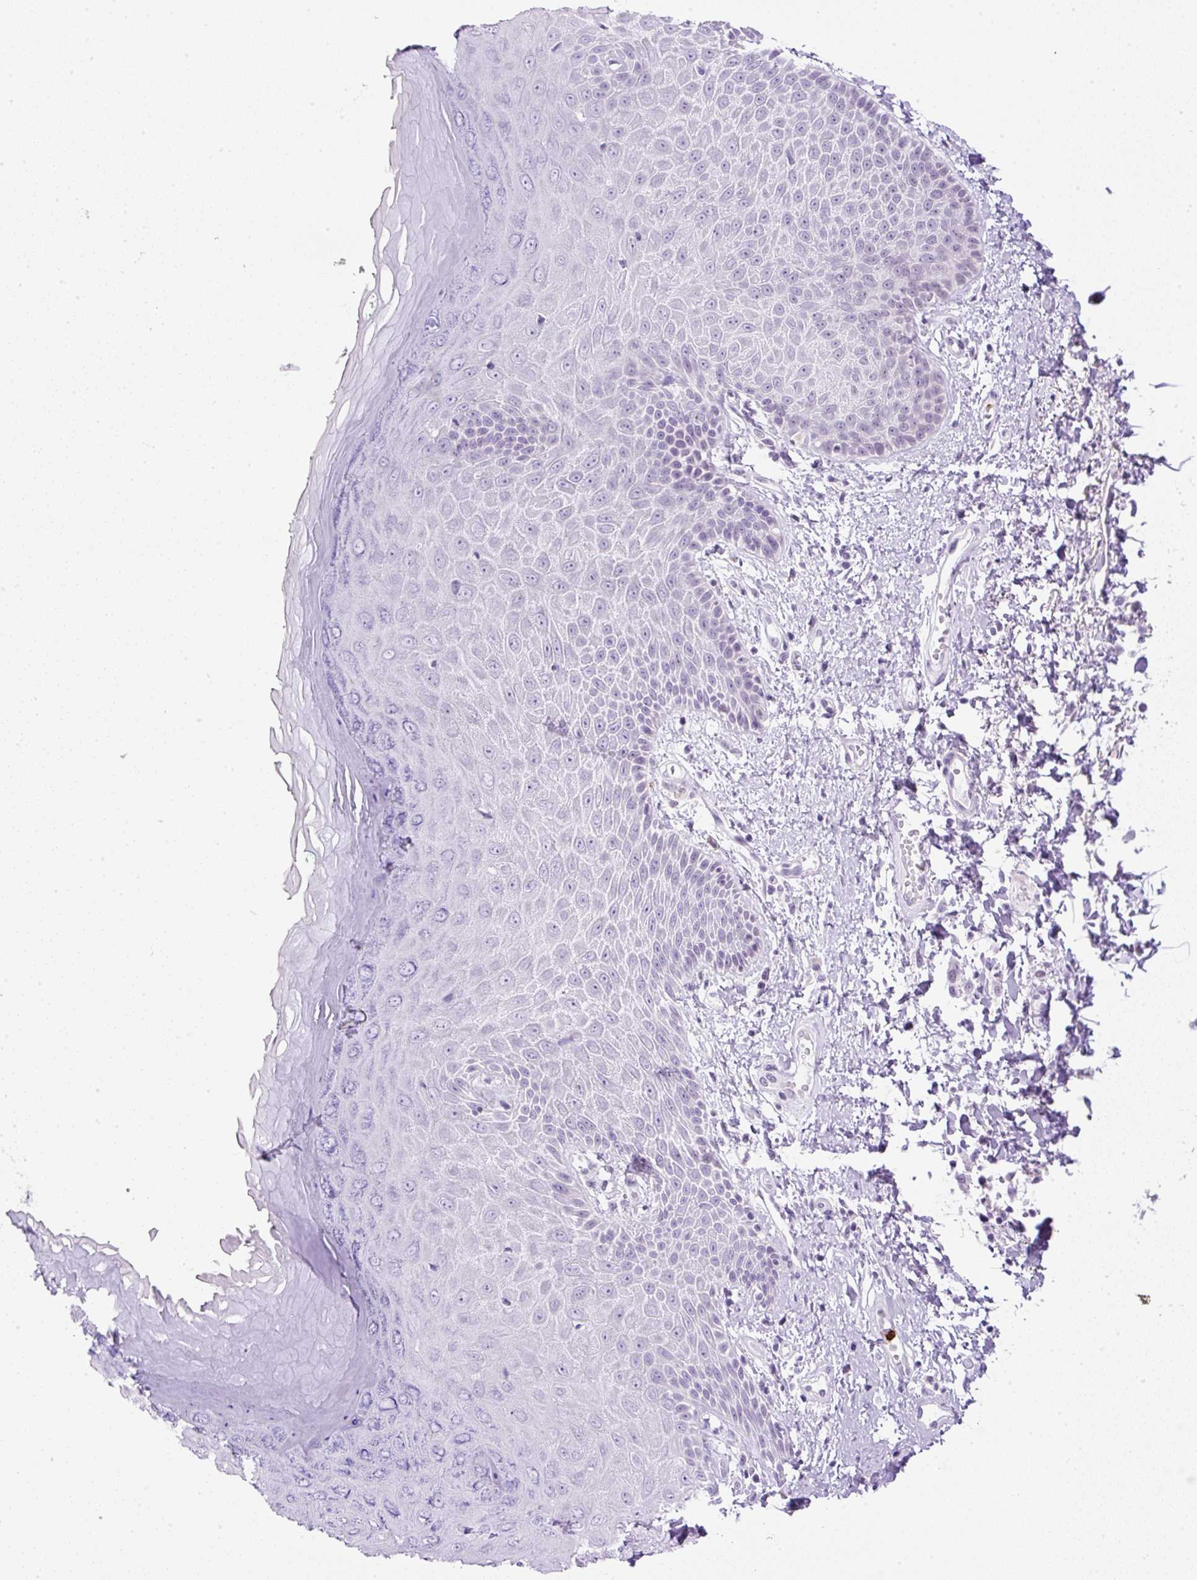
{"staining": {"intensity": "negative", "quantity": "none", "location": "none"}, "tissue": "skin", "cell_type": "Epidermal cells", "image_type": "normal", "snomed": [{"axis": "morphology", "description": "Normal tissue, NOS"}, {"axis": "topography", "description": "Anal"}, {"axis": "topography", "description": "Peripheral nerve tissue"}], "caption": "The histopathology image exhibits no significant expression in epidermal cells of skin.", "gene": "RHBDD2", "patient": {"sex": "male", "age": 78}}